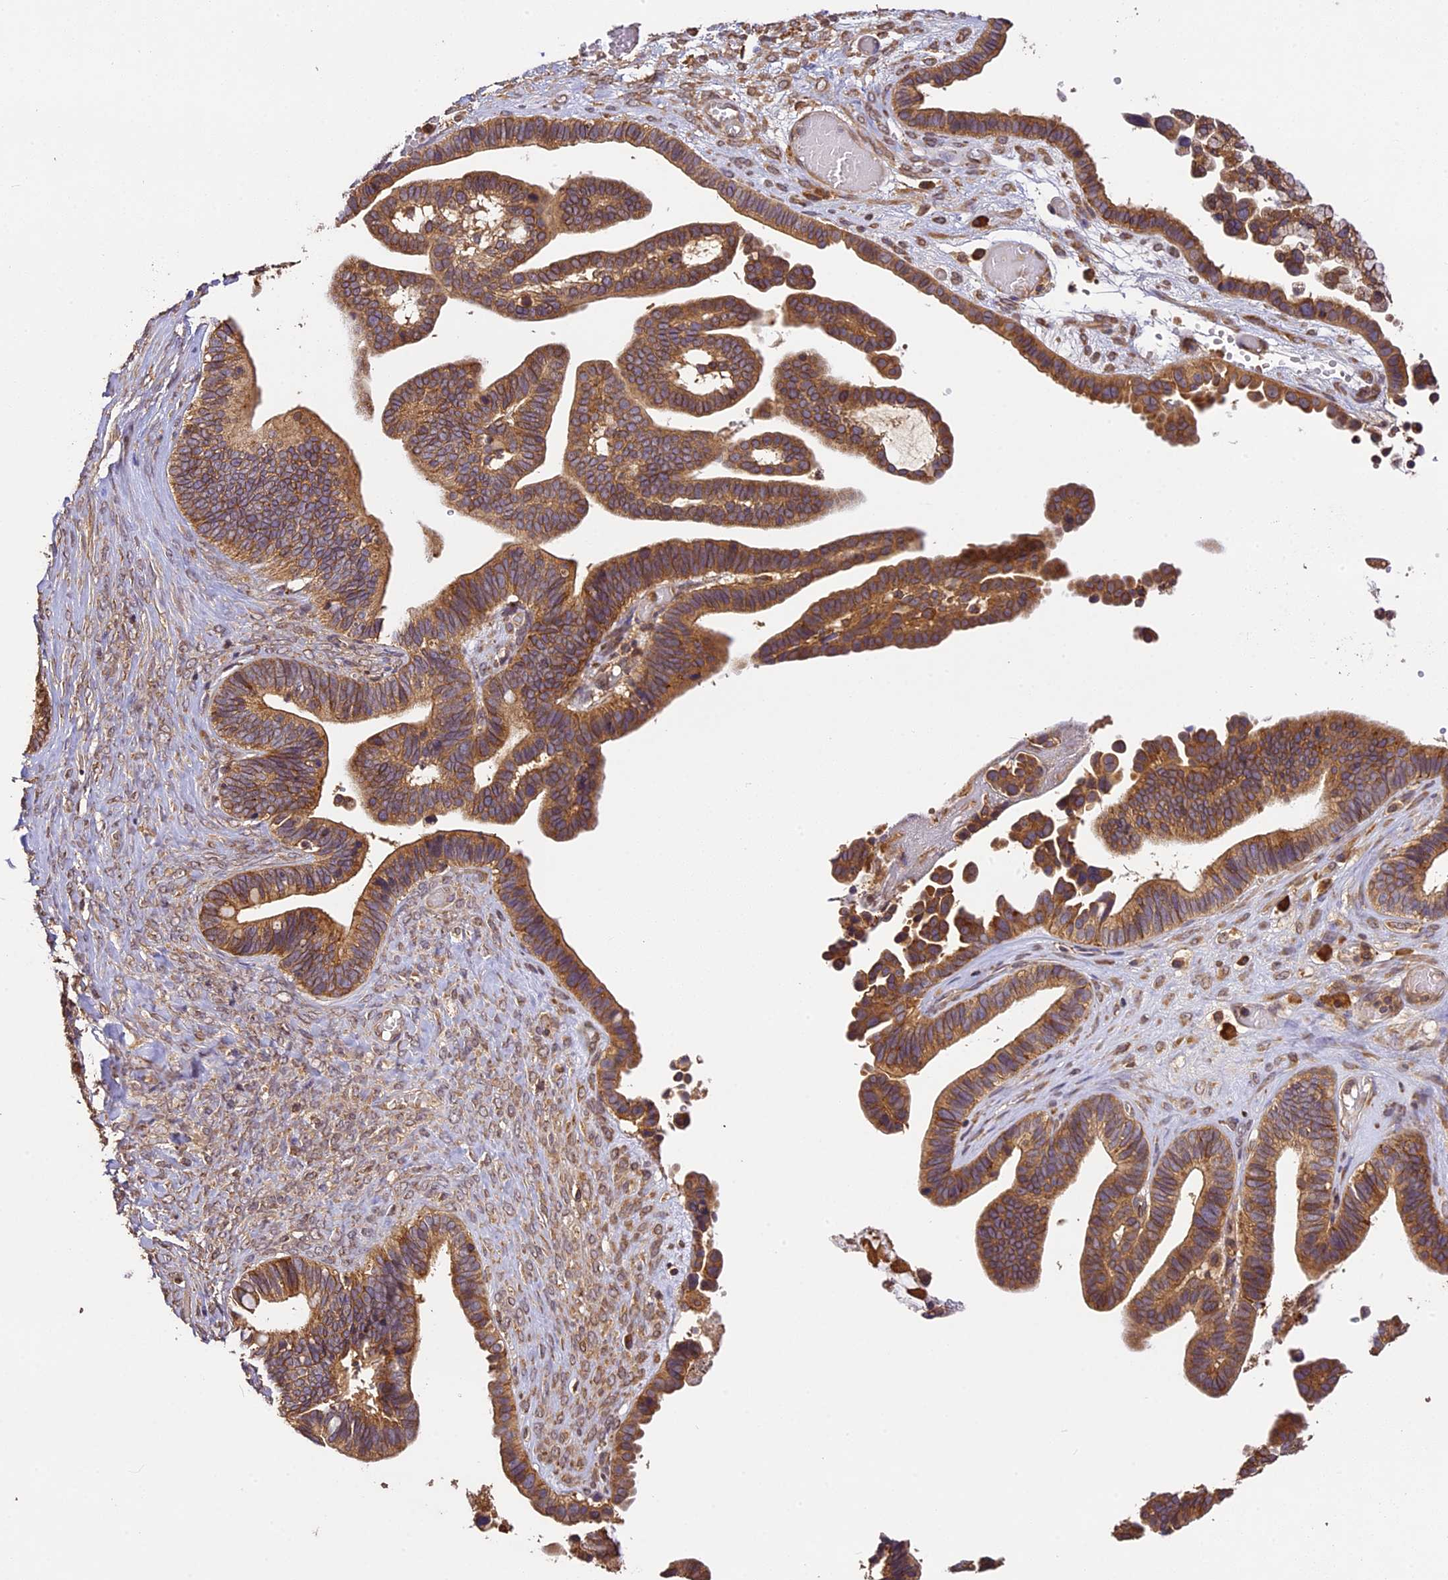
{"staining": {"intensity": "moderate", "quantity": ">75%", "location": "cytoplasmic/membranous"}, "tissue": "ovarian cancer", "cell_type": "Tumor cells", "image_type": "cancer", "snomed": [{"axis": "morphology", "description": "Cystadenocarcinoma, serous, NOS"}, {"axis": "topography", "description": "Ovary"}], "caption": "IHC image of ovarian cancer stained for a protein (brown), which reveals medium levels of moderate cytoplasmic/membranous staining in about >75% of tumor cells.", "gene": "BRAP", "patient": {"sex": "female", "age": 56}}